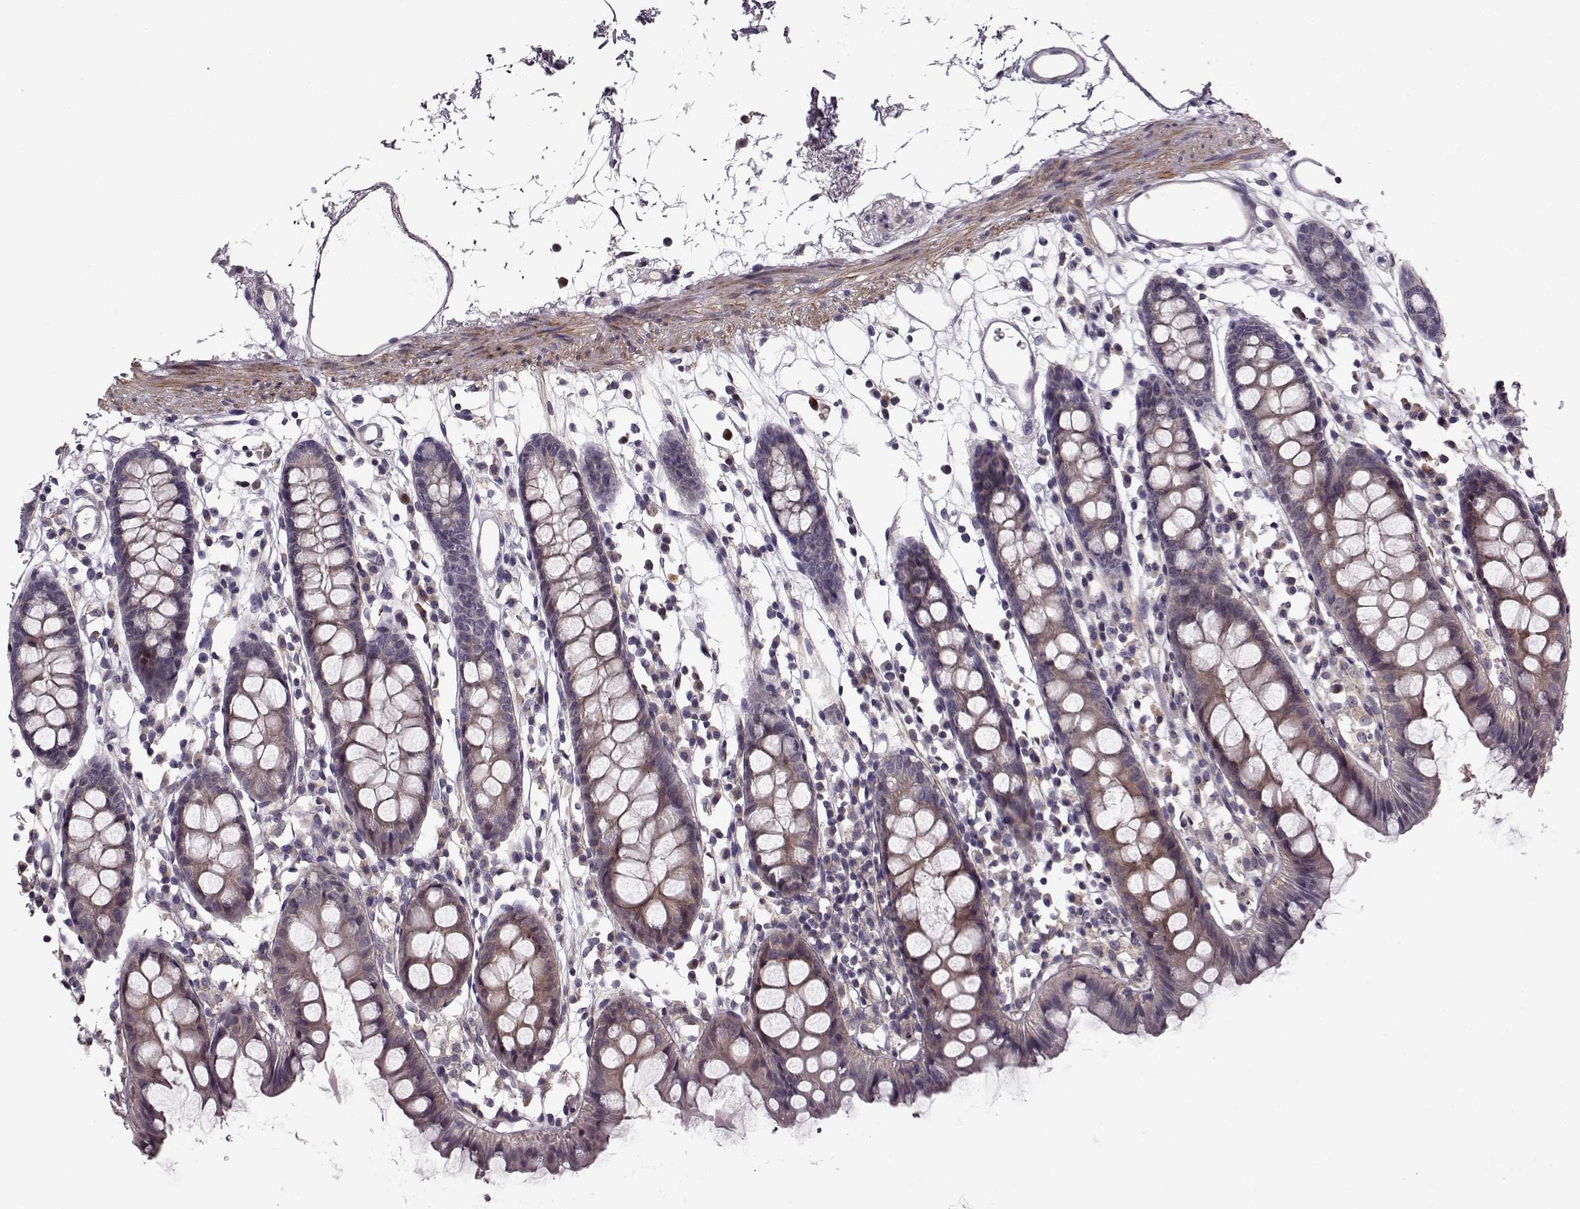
{"staining": {"intensity": "negative", "quantity": "none", "location": "none"}, "tissue": "colon", "cell_type": "Endothelial cells", "image_type": "normal", "snomed": [{"axis": "morphology", "description": "Normal tissue, NOS"}, {"axis": "topography", "description": "Colon"}], "caption": "This is an immunohistochemistry (IHC) micrograph of normal human colon. There is no staining in endothelial cells.", "gene": "SLAIN2", "patient": {"sex": "male", "age": 47}}